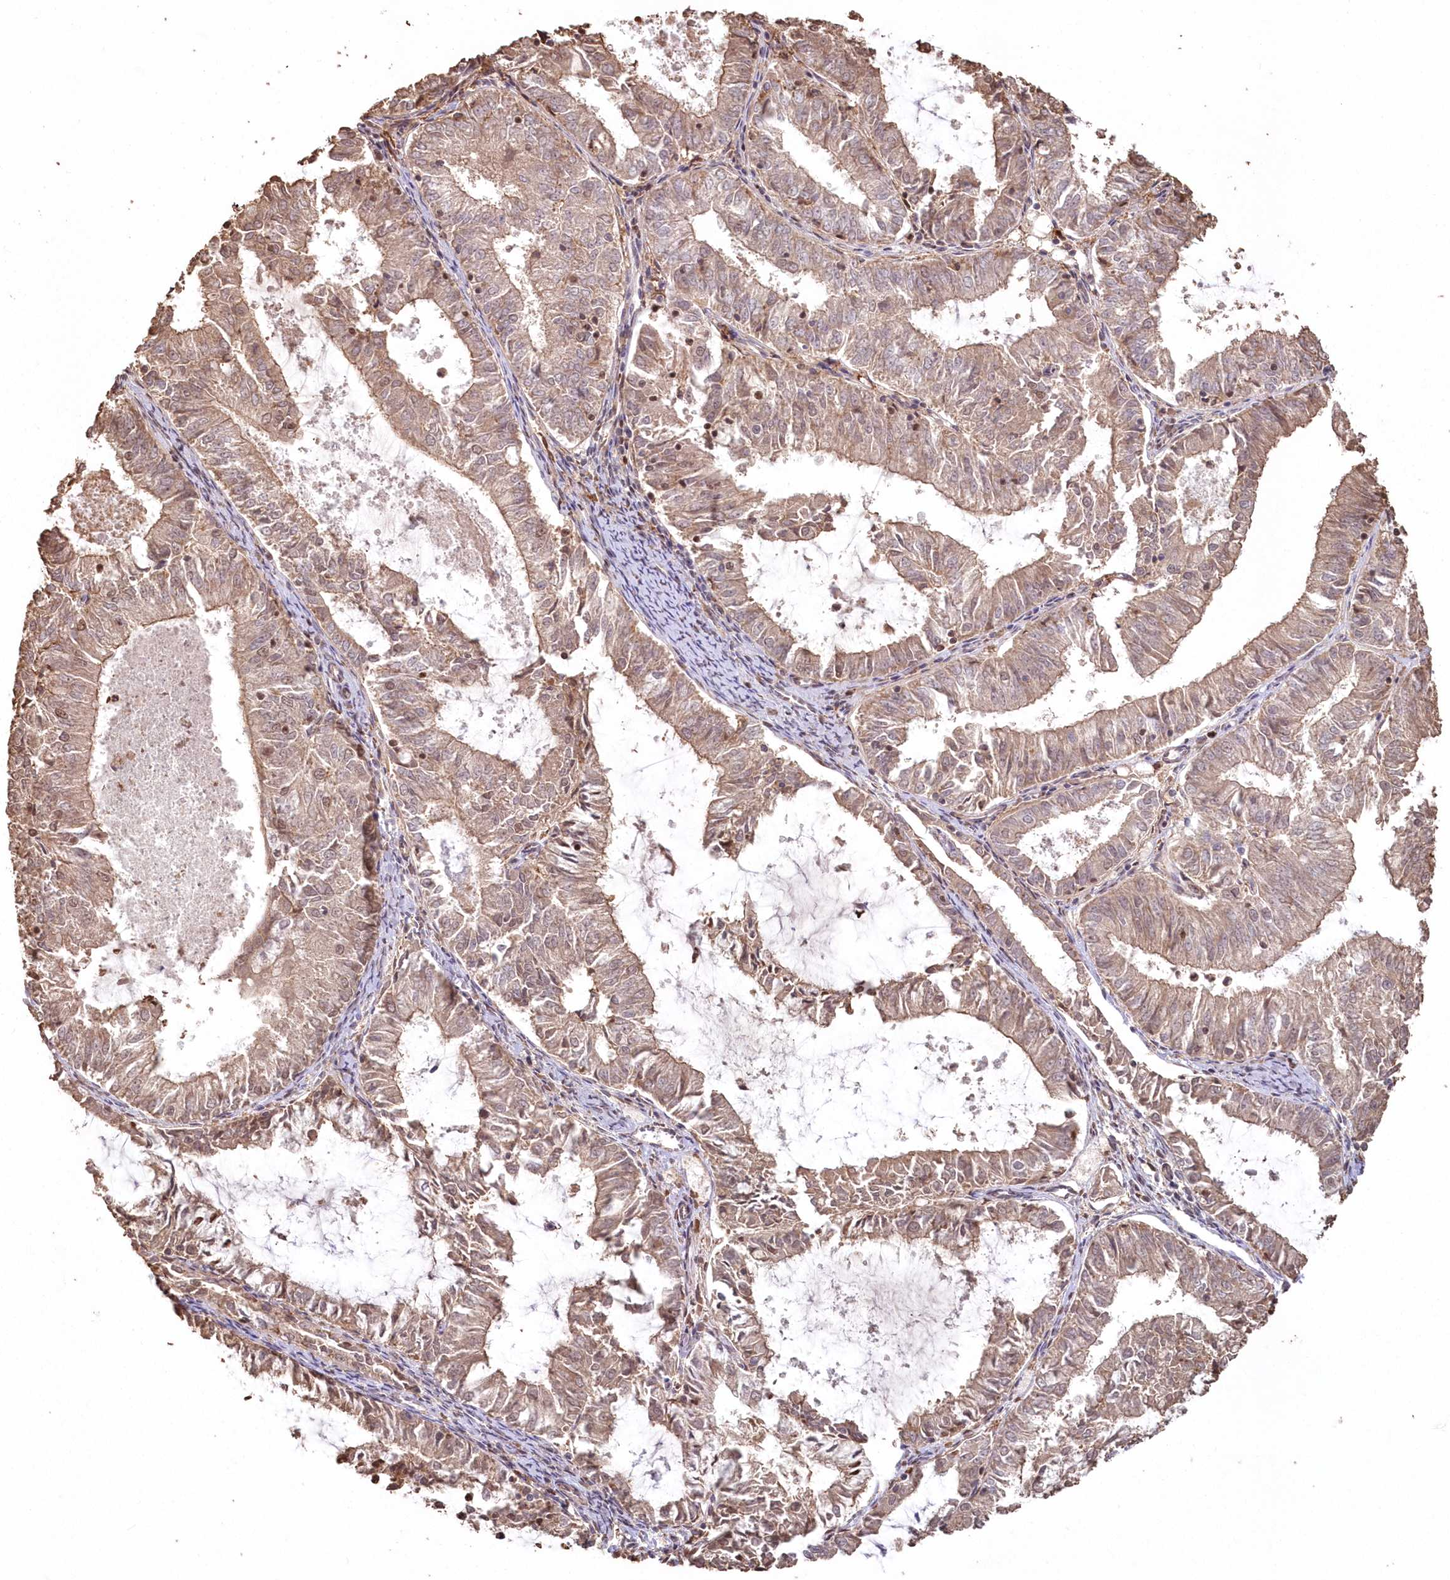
{"staining": {"intensity": "weak", "quantity": ">75%", "location": "cytoplasmic/membranous"}, "tissue": "endometrial cancer", "cell_type": "Tumor cells", "image_type": "cancer", "snomed": [{"axis": "morphology", "description": "Adenocarcinoma, NOS"}, {"axis": "topography", "description": "Endometrium"}], "caption": "A histopathology image of human adenocarcinoma (endometrial) stained for a protein shows weak cytoplasmic/membranous brown staining in tumor cells.", "gene": "PDS5A", "patient": {"sex": "female", "age": 57}}